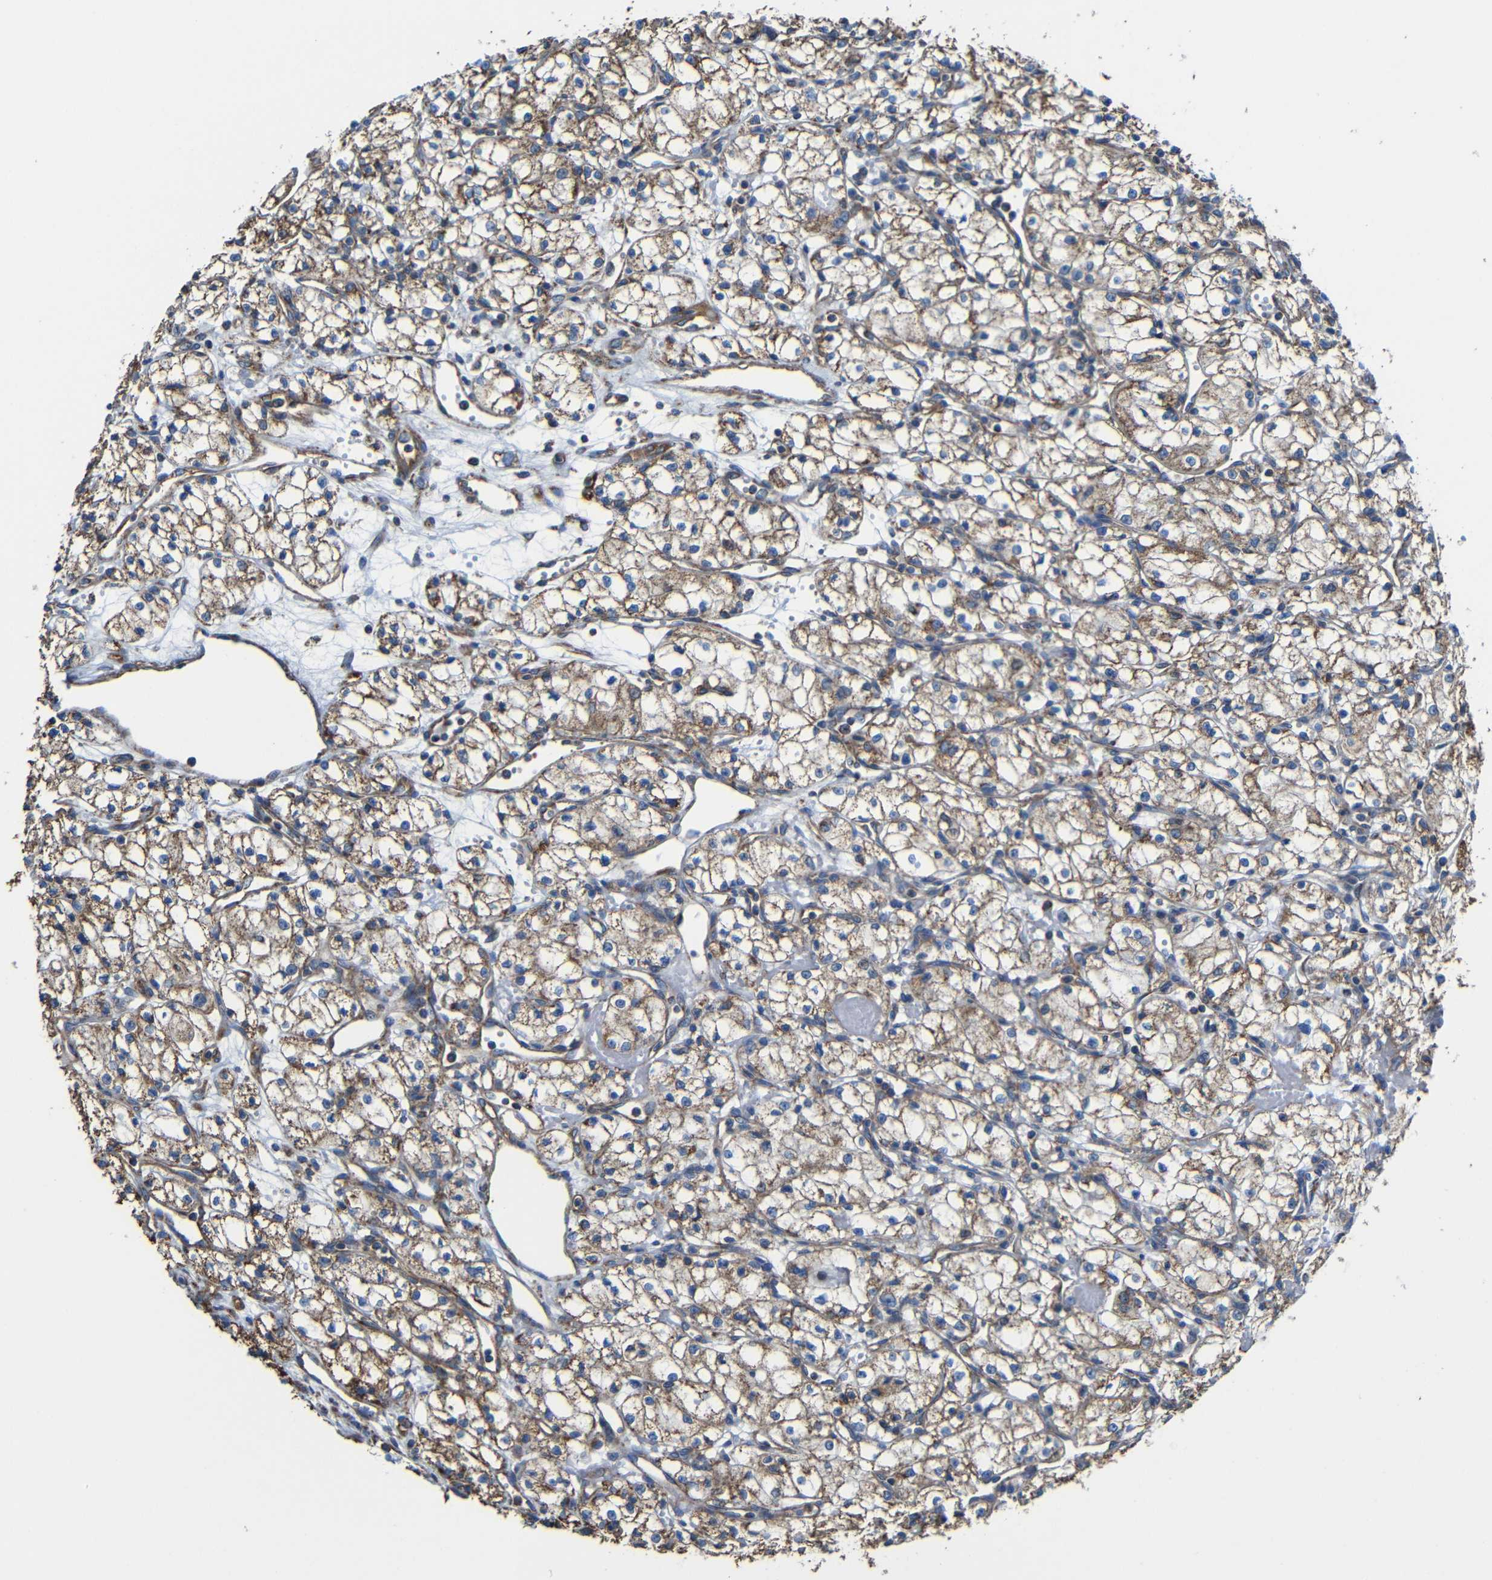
{"staining": {"intensity": "moderate", "quantity": ">75%", "location": "cytoplasmic/membranous"}, "tissue": "renal cancer", "cell_type": "Tumor cells", "image_type": "cancer", "snomed": [{"axis": "morphology", "description": "Normal tissue, NOS"}, {"axis": "morphology", "description": "Adenocarcinoma, NOS"}, {"axis": "topography", "description": "Kidney"}], "caption": "Immunohistochemistry staining of renal cancer (adenocarcinoma), which demonstrates medium levels of moderate cytoplasmic/membranous expression in approximately >75% of tumor cells indicating moderate cytoplasmic/membranous protein staining. The staining was performed using DAB (brown) for protein detection and nuclei were counterstained in hematoxylin (blue).", "gene": "INTS6L", "patient": {"sex": "male", "age": 59}}